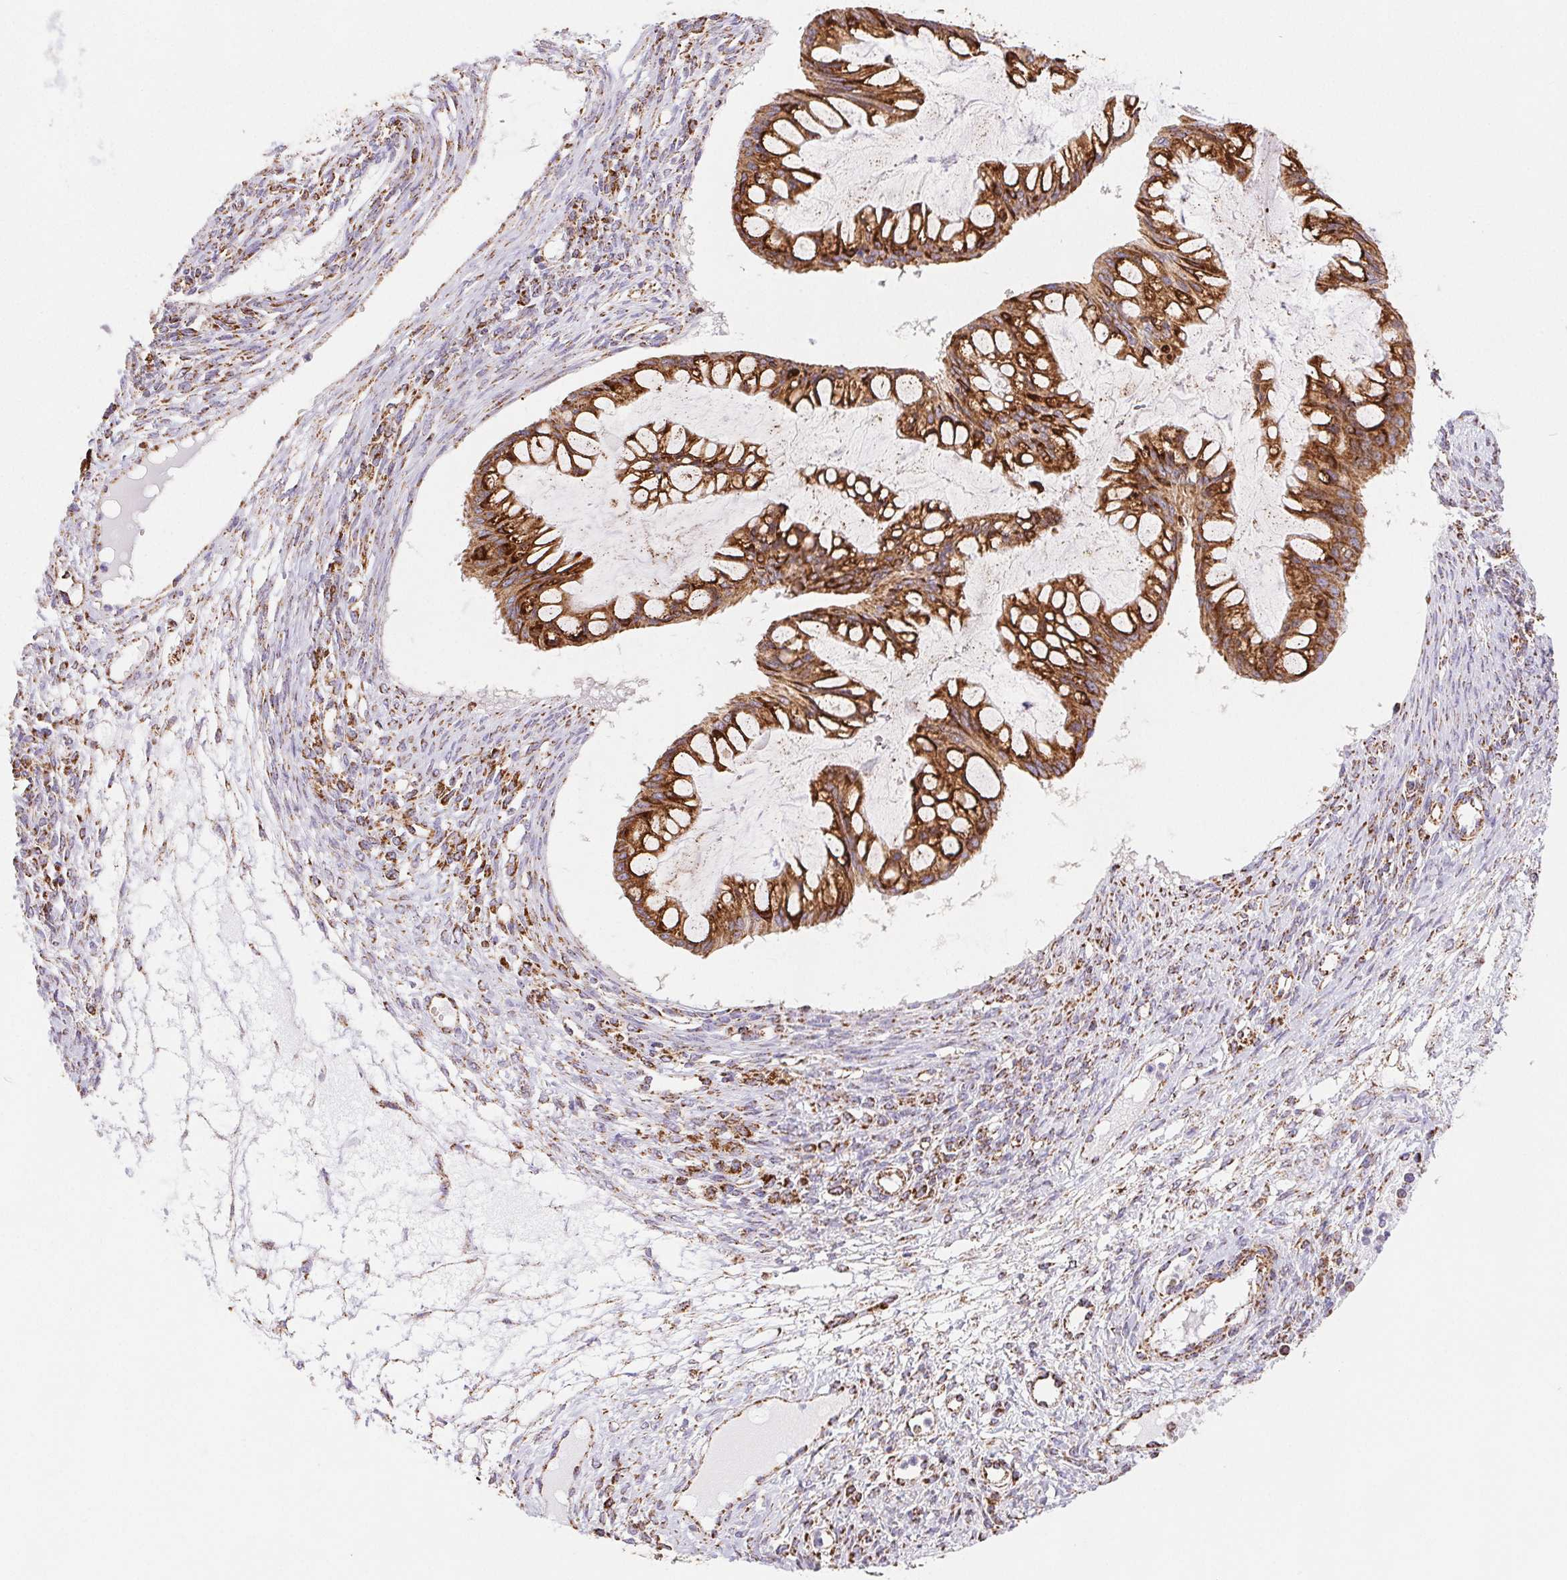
{"staining": {"intensity": "strong", "quantity": ">75%", "location": "cytoplasmic/membranous"}, "tissue": "ovarian cancer", "cell_type": "Tumor cells", "image_type": "cancer", "snomed": [{"axis": "morphology", "description": "Cystadenocarcinoma, mucinous, NOS"}, {"axis": "topography", "description": "Ovary"}], "caption": "Mucinous cystadenocarcinoma (ovarian) tissue demonstrates strong cytoplasmic/membranous positivity in about >75% of tumor cells", "gene": "NIPSNAP2", "patient": {"sex": "female", "age": 73}}